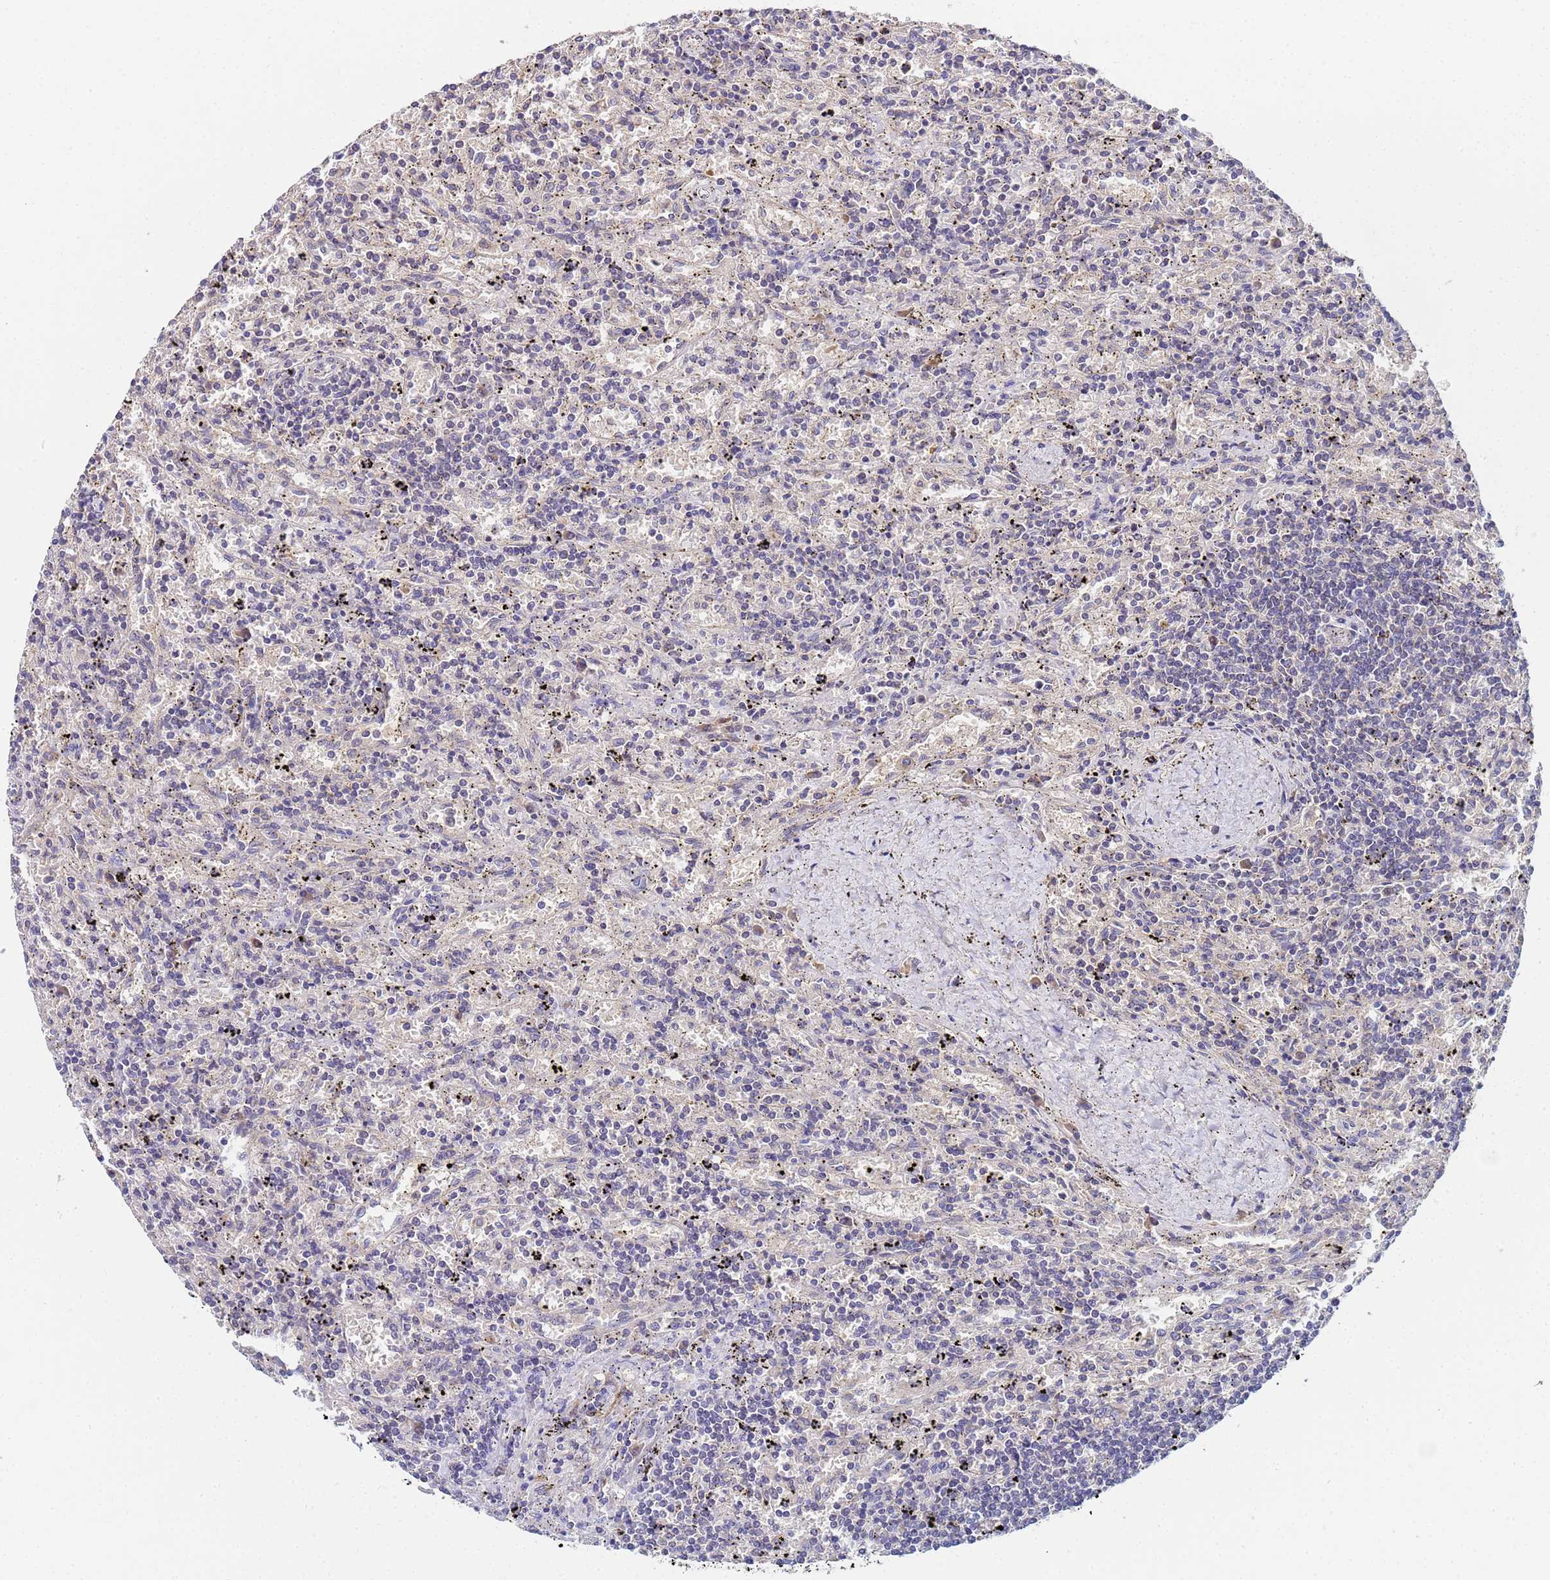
{"staining": {"intensity": "negative", "quantity": "none", "location": "none"}, "tissue": "lymphoma", "cell_type": "Tumor cells", "image_type": "cancer", "snomed": [{"axis": "morphology", "description": "Malignant lymphoma, non-Hodgkin's type, Low grade"}, {"axis": "topography", "description": "Spleen"}], "caption": "Tumor cells are negative for protein expression in human low-grade malignant lymphoma, non-Hodgkin's type.", "gene": "C5orf34", "patient": {"sex": "male", "age": 76}}